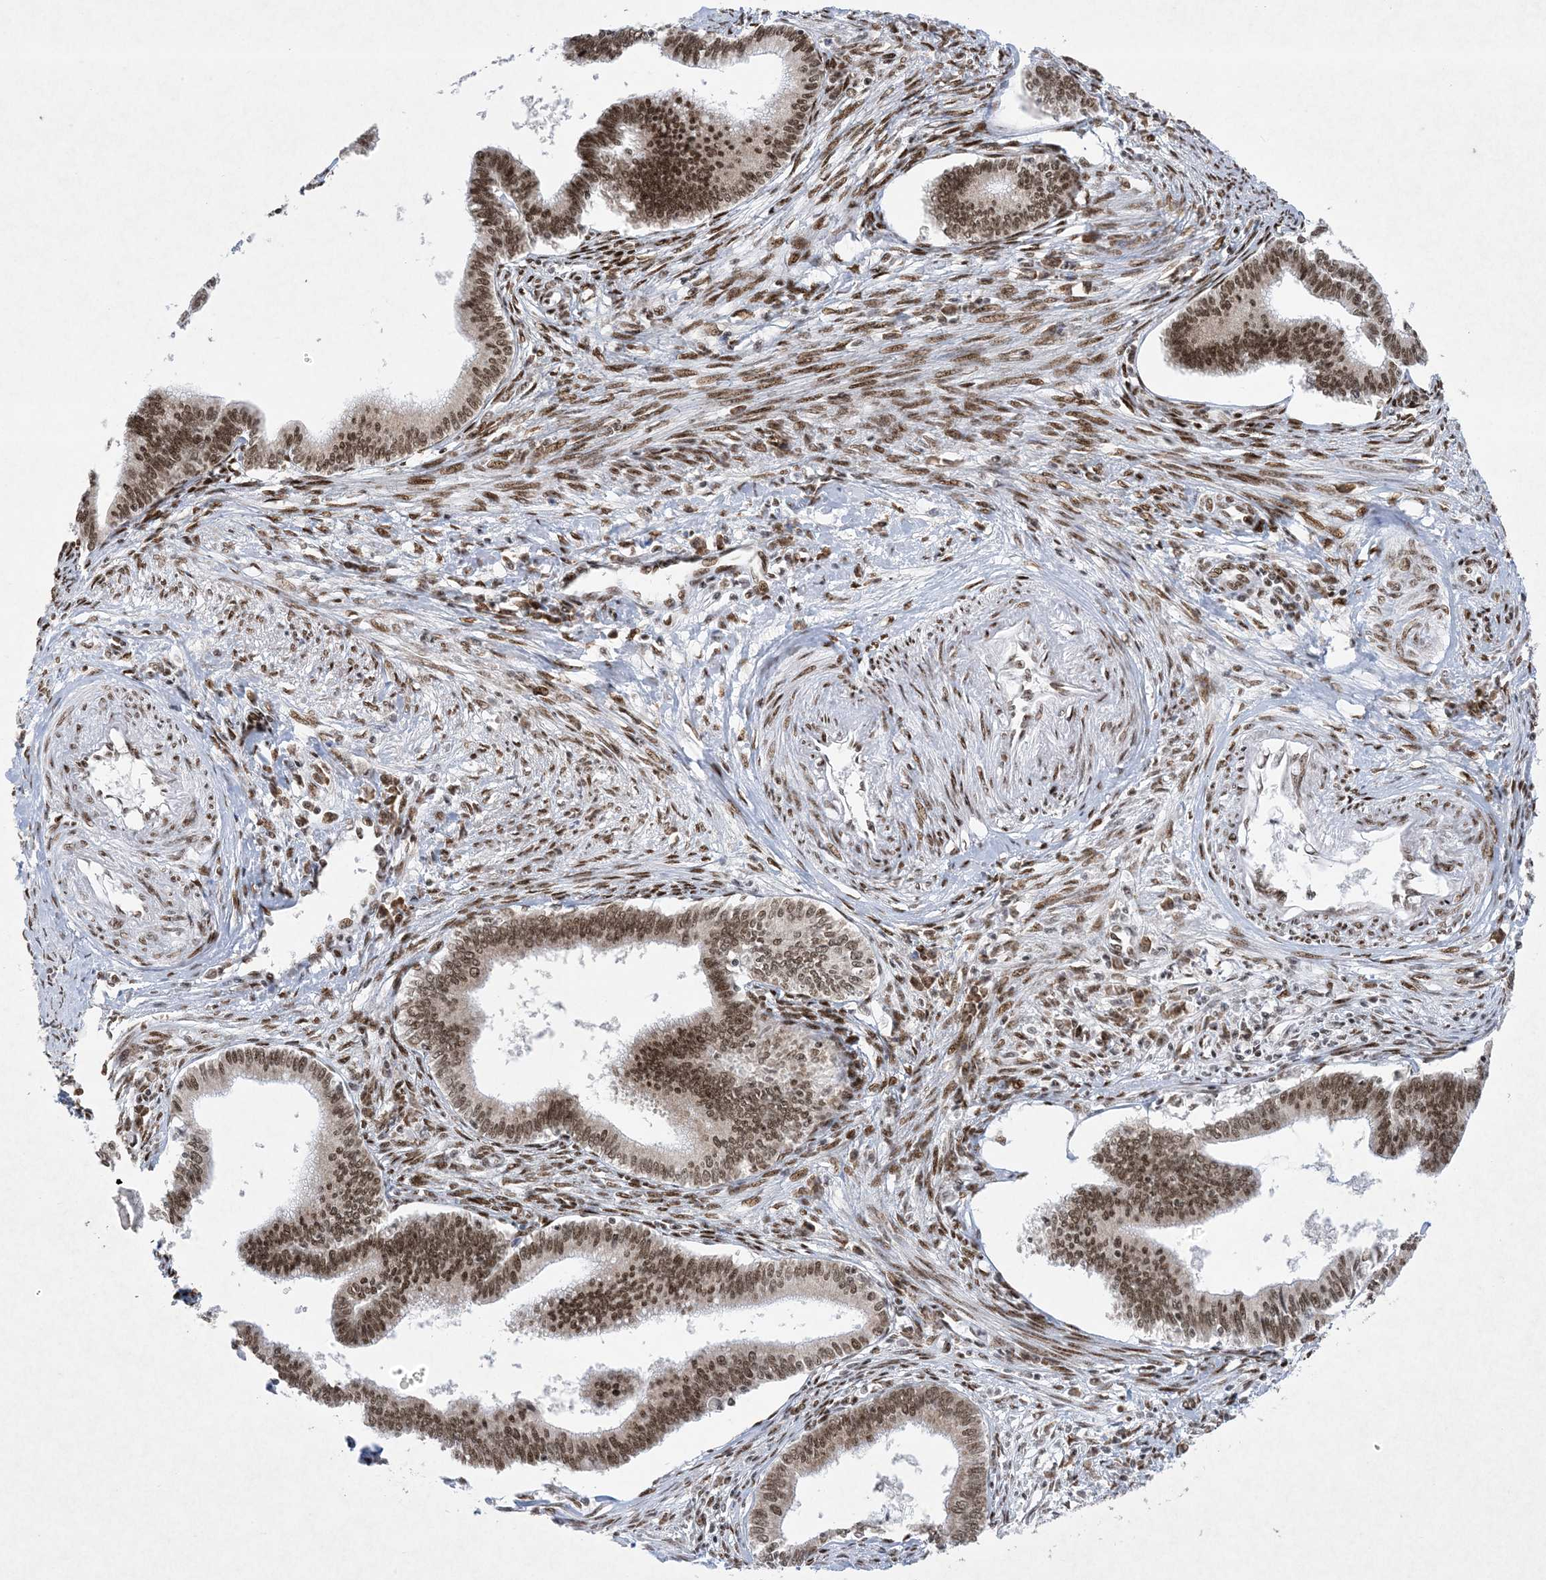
{"staining": {"intensity": "strong", "quantity": ">75%", "location": "nuclear"}, "tissue": "cervical cancer", "cell_type": "Tumor cells", "image_type": "cancer", "snomed": [{"axis": "morphology", "description": "Adenocarcinoma, NOS"}, {"axis": "topography", "description": "Cervix"}], "caption": "A photomicrograph showing strong nuclear positivity in about >75% of tumor cells in cervical cancer (adenocarcinoma), as visualized by brown immunohistochemical staining.", "gene": "PKNOX2", "patient": {"sex": "female", "age": 36}}